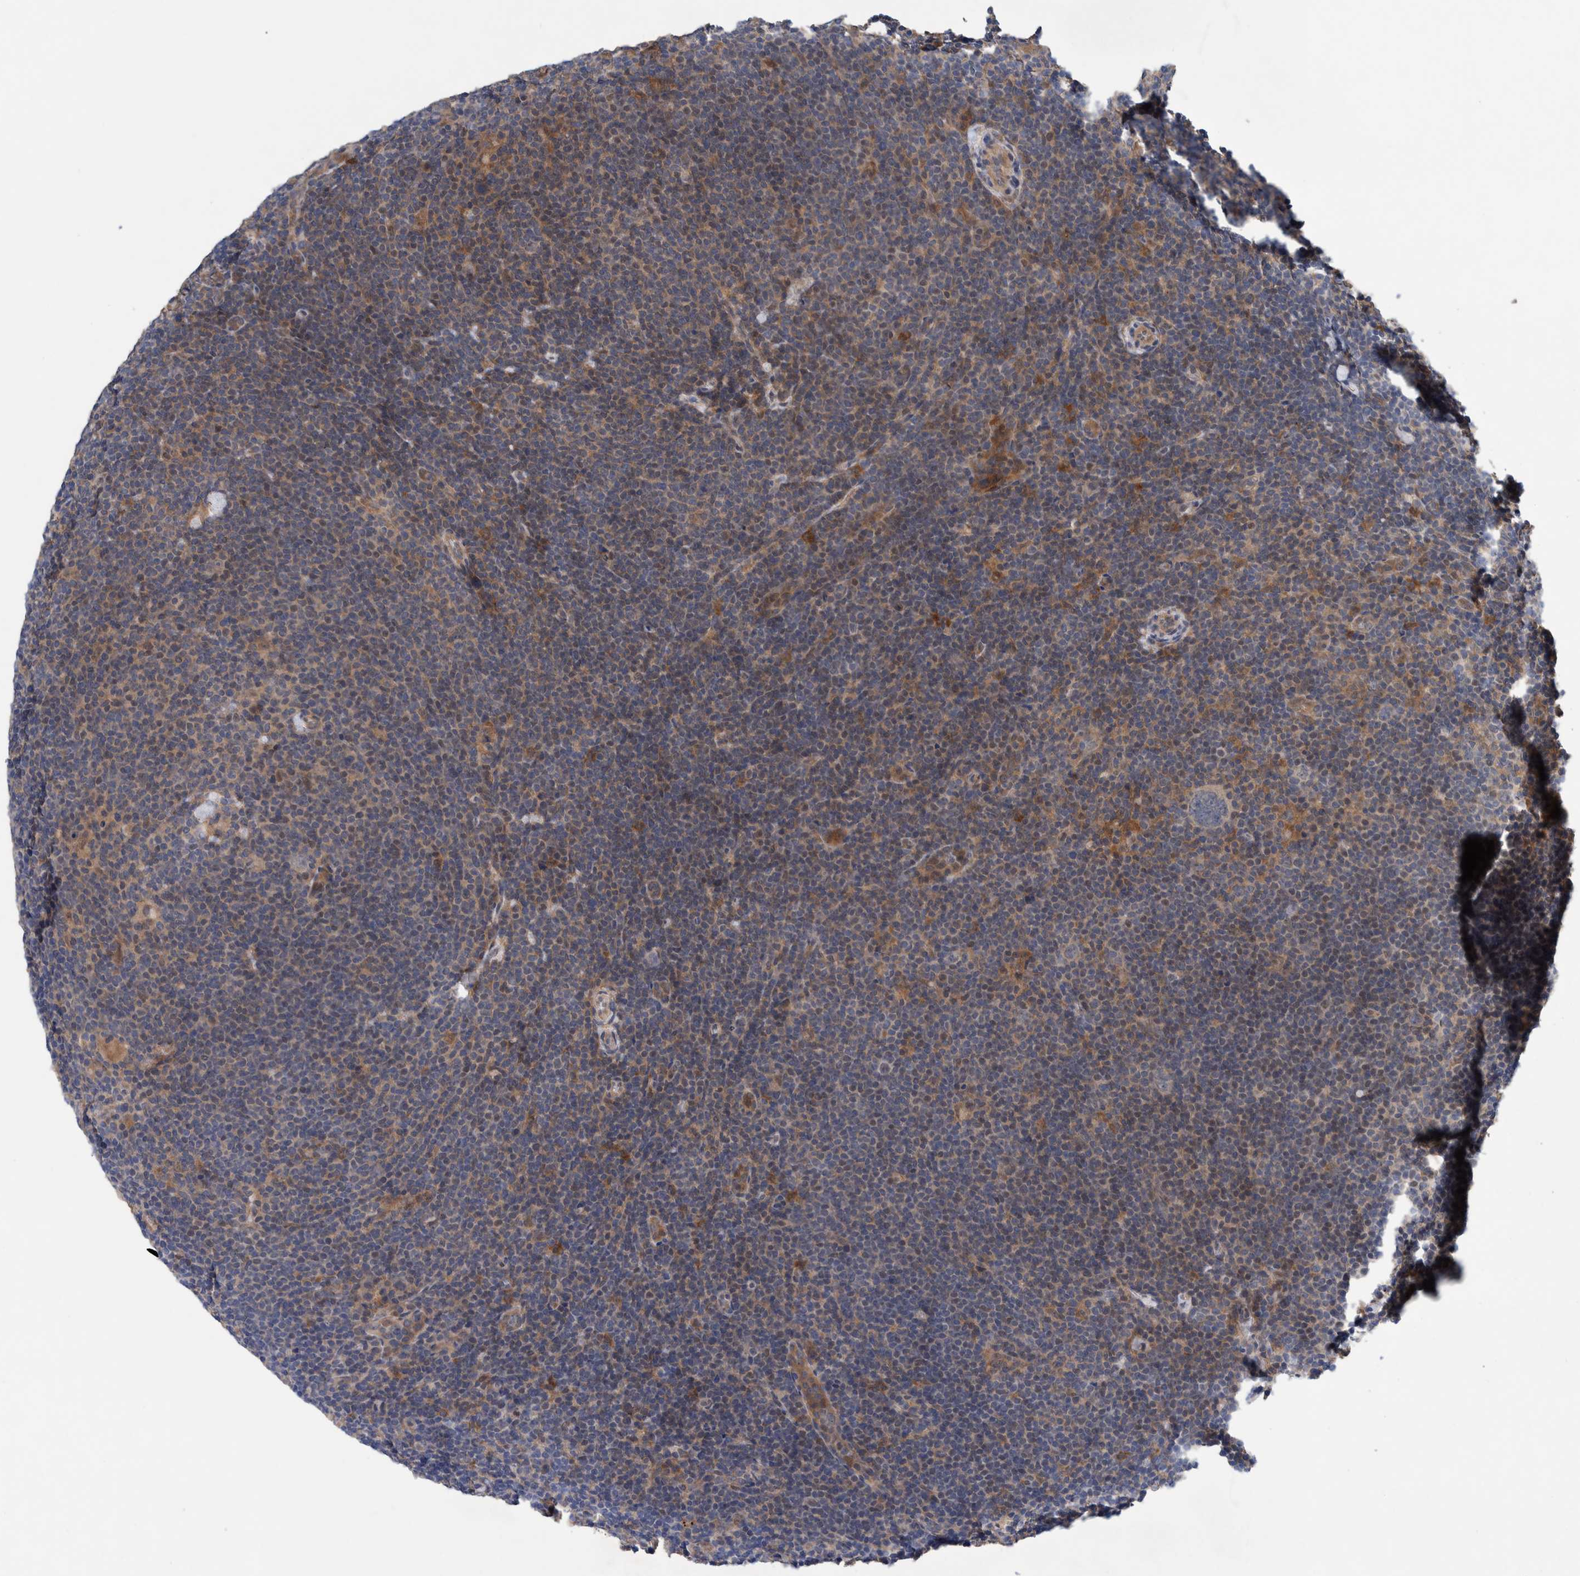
{"staining": {"intensity": "weak", "quantity": "<25%", "location": "cytoplasmic/membranous"}, "tissue": "lymphoma", "cell_type": "Tumor cells", "image_type": "cancer", "snomed": [{"axis": "morphology", "description": "Hodgkin's disease, NOS"}, {"axis": "topography", "description": "Lymph node"}], "caption": "High magnification brightfield microscopy of lymphoma stained with DAB (brown) and counterstained with hematoxylin (blue): tumor cells show no significant positivity. (IHC, brightfield microscopy, high magnification).", "gene": "PIK3R6", "patient": {"sex": "female", "age": 57}}